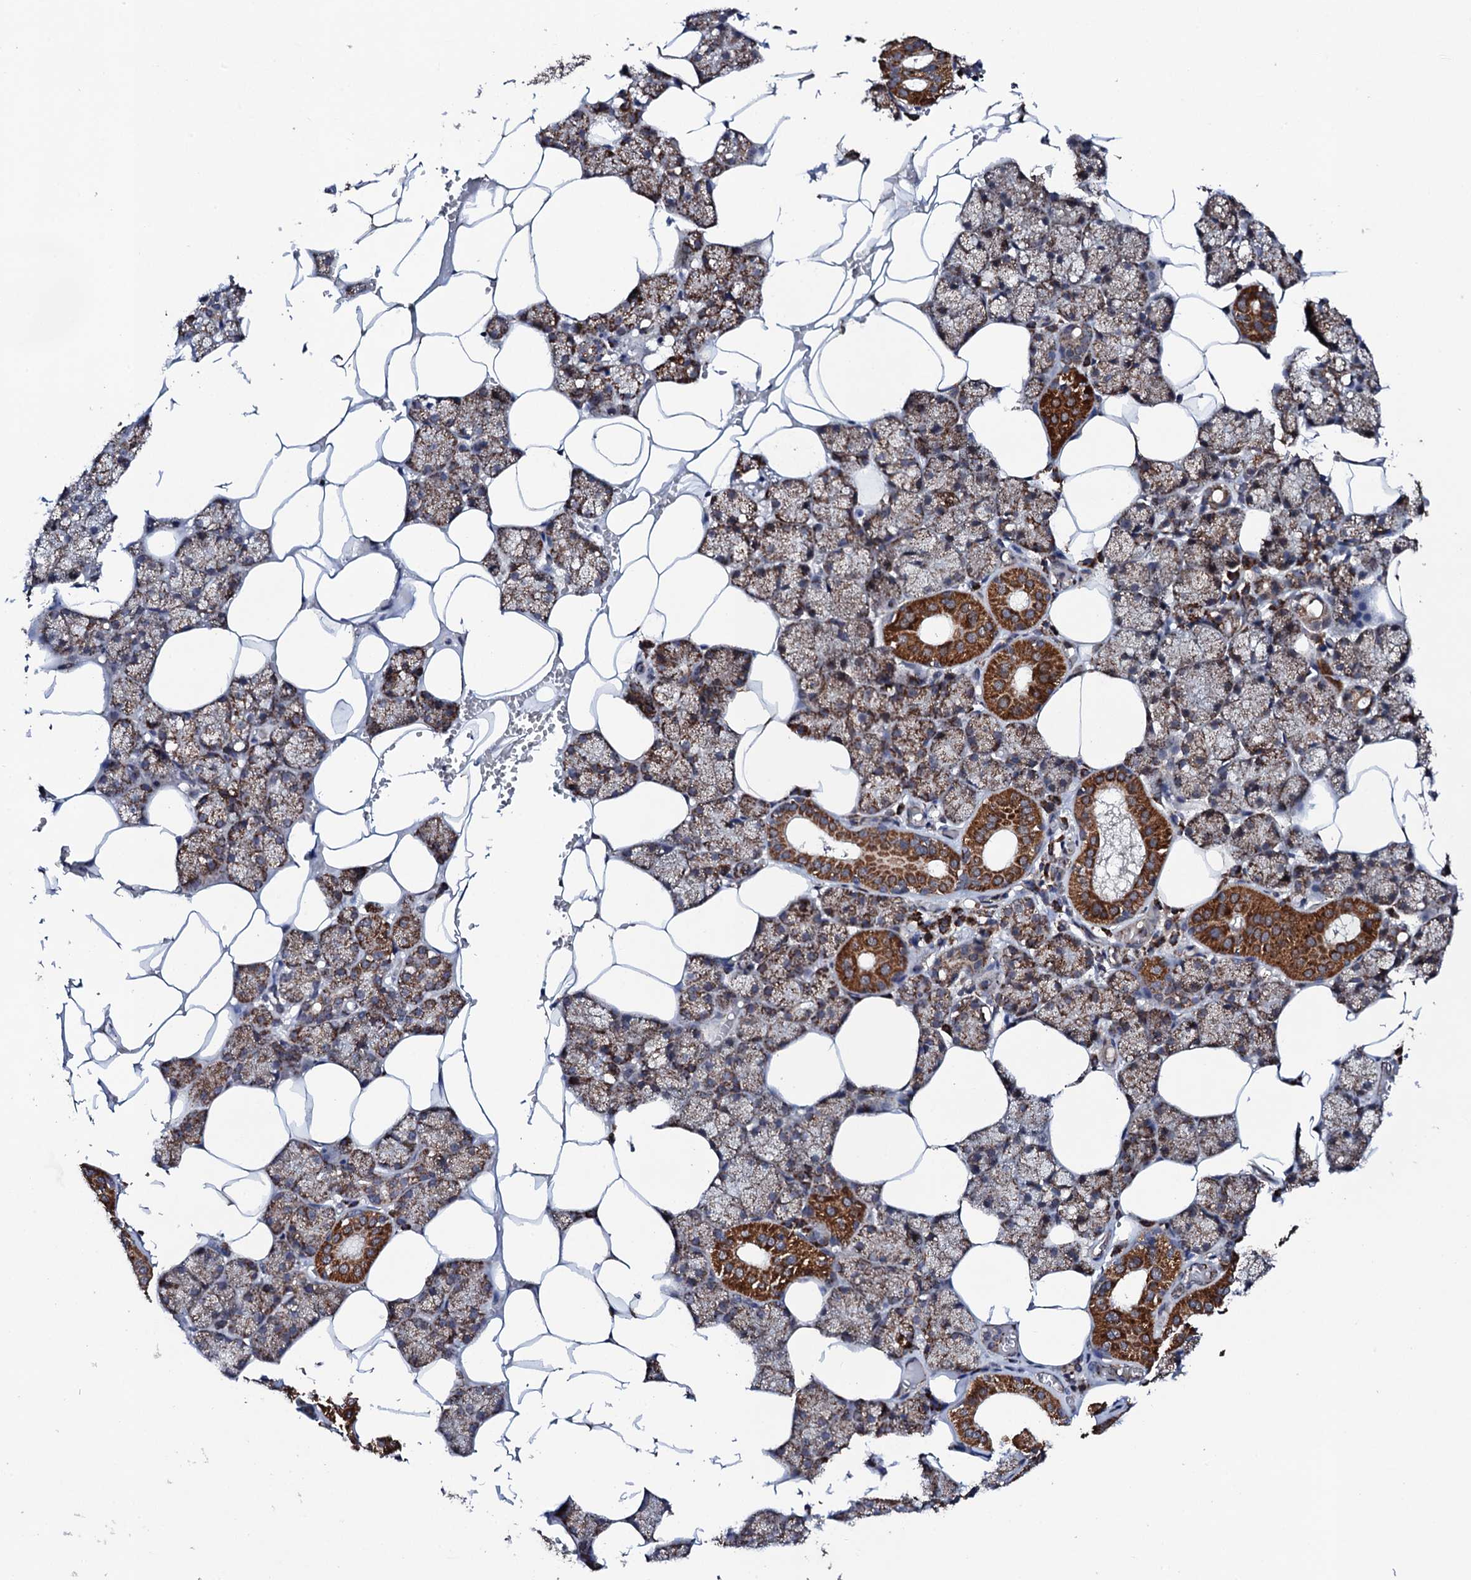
{"staining": {"intensity": "strong", "quantity": ">75%", "location": "cytoplasmic/membranous"}, "tissue": "salivary gland", "cell_type": "Glandular cells", "image_type": "normal", "snomed": [{"axis": "morphology", "description": "Normal tissue, NOS"}, {"axis": "topography", "description": "Salivary gland"}], "caption": "Immunohistochemistry photomicrograph of benign human salivary gland stained for a protein (brown), which shows high levels of strong cytoplasmic/membranous expression in approximately >75% of glandular cells.", "gene": "MTIF3", "patient": {"sex": "male", "age": 62}}